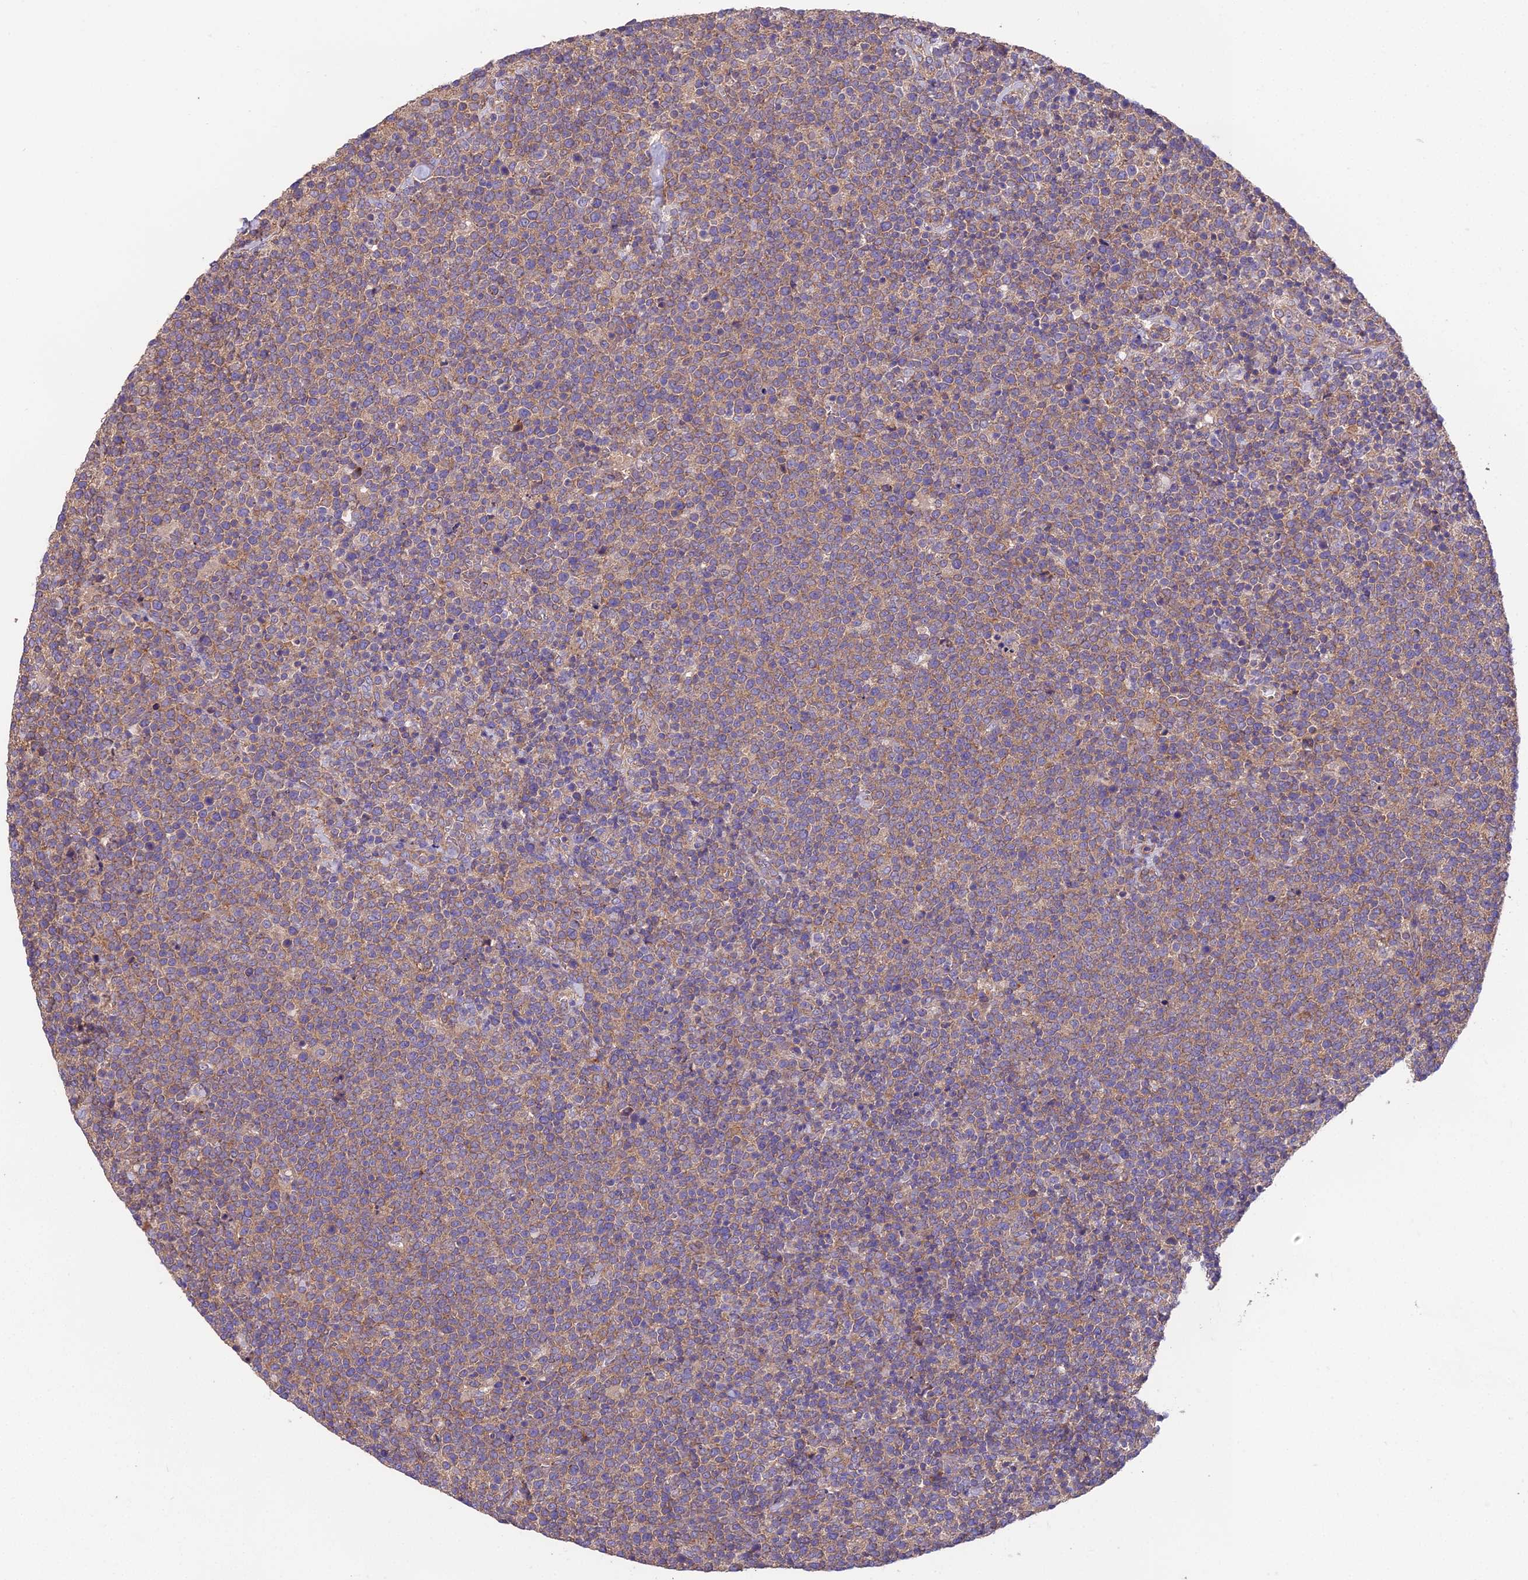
{"staining": {"intensity": "moderate", "quantity": ">75%", "location": "cytoplasmic/membranous"}, "tissue": "lymphoma", "cell_type": "Tumor cells", "image_type": "cancer", "snomed": [{"axis": "morphology", "description": "Malignant lymphoma, non-Hodgkin's type, High grade"}, {"axis": "topography", "description": "Lymph node"}], "caption": "Moderate cytoplasmic/membranous expression is identified in approximately >75% of tumor cells in malignant lymphoma, non-Hodgkin's type (high-grade).", "gene": "BLOC1S4", "patient": {"sex": "male", "age": 61}}